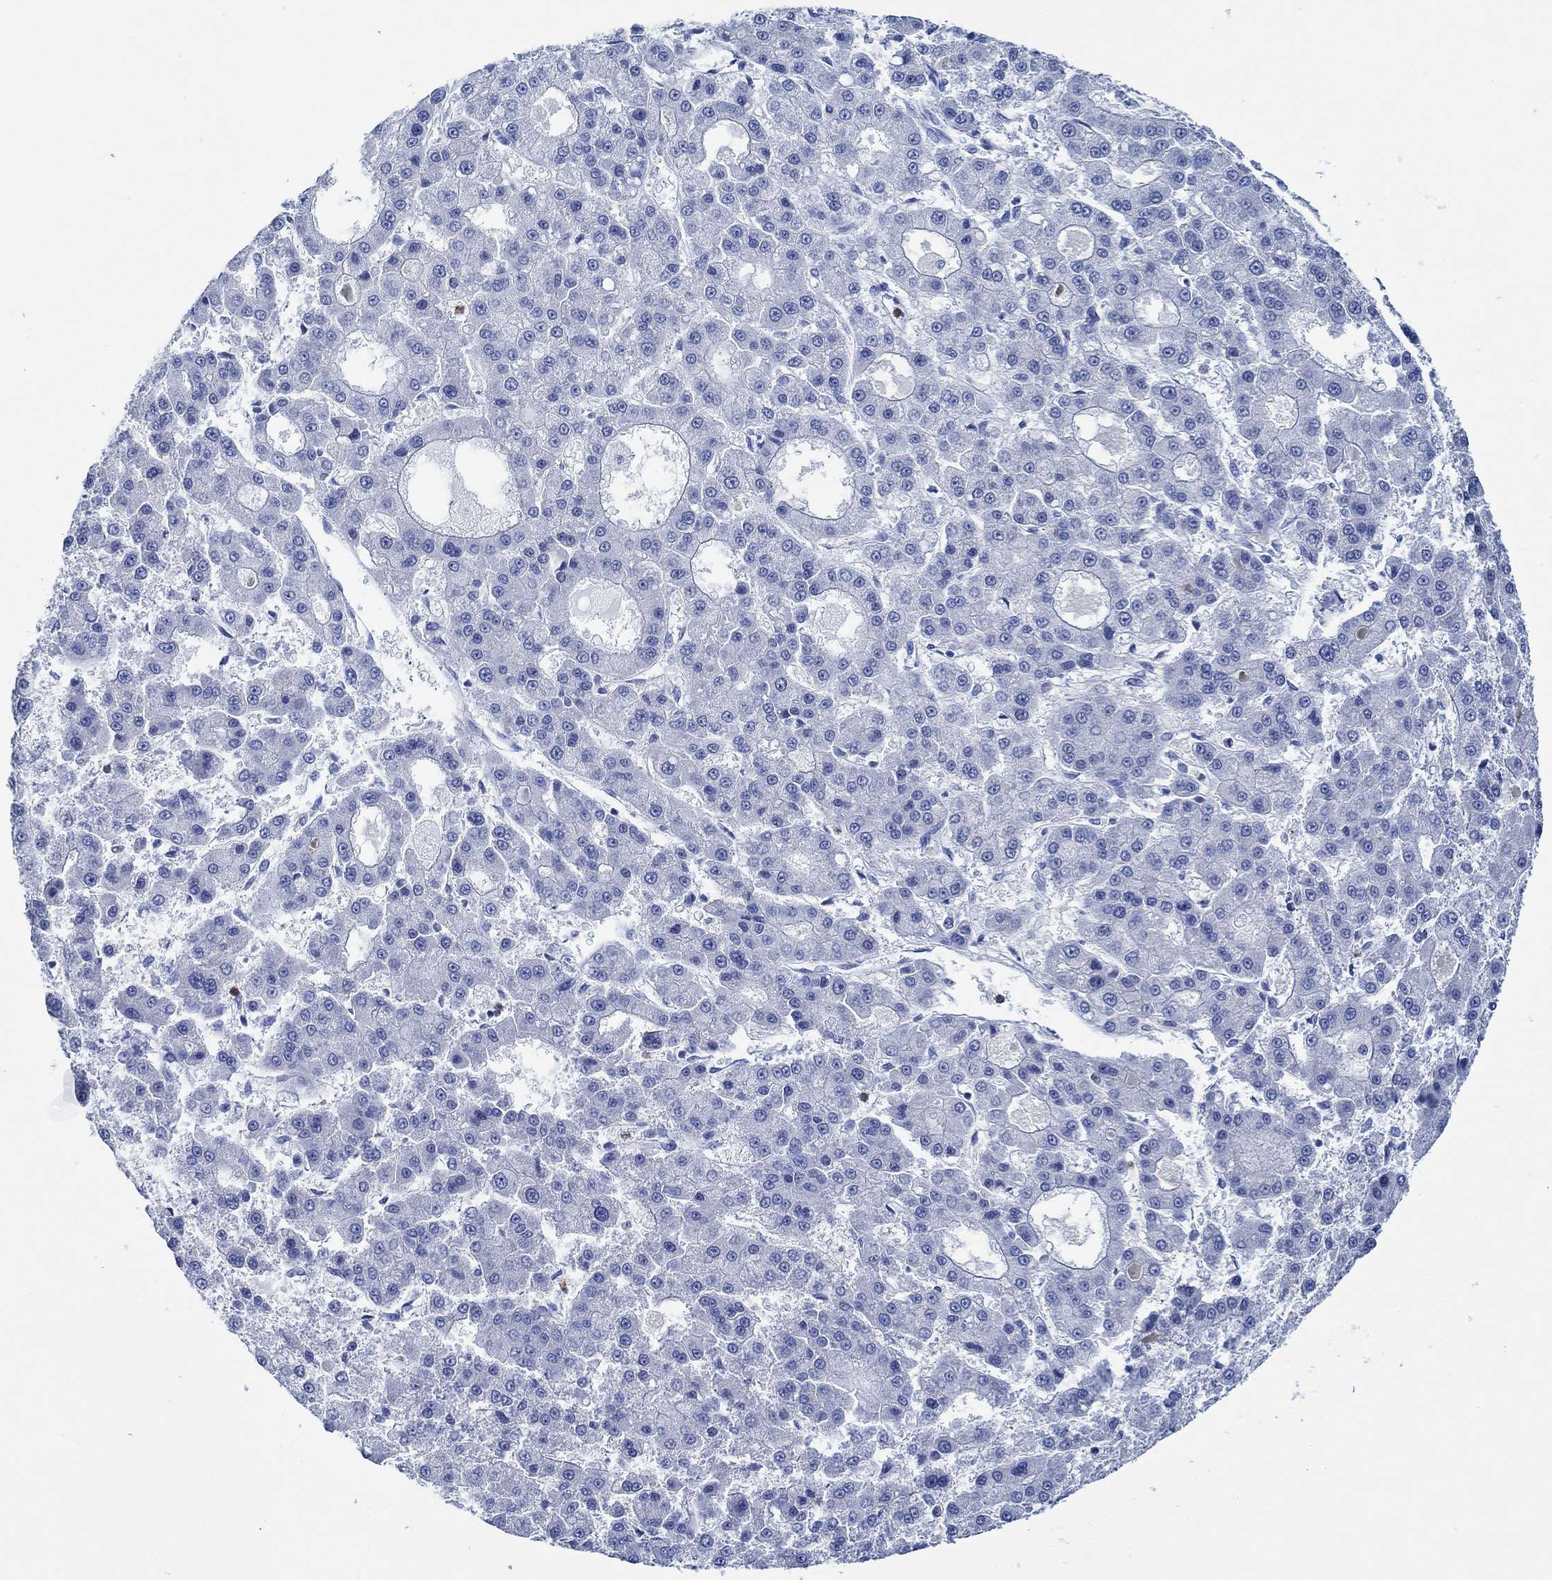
{"staining": {"intensity": "negative", "quantity": "none", "location": "none"}, "tissue": "liver cancer", "cell_type": "Tumor cells", "image_type": "cancer", "snomed": [{"axis": "morphology", "description": "Carcinoma, Hepatocellular, NOS"}, {"axis": "topography", "description": "Liver"}], "caption": "Histopathology image shows no significant protein staining in tumor cells of hepatocellular carcinoma (liver).", "gene": "ZNF671", "patient": {"sex": "male", "age": 70}}